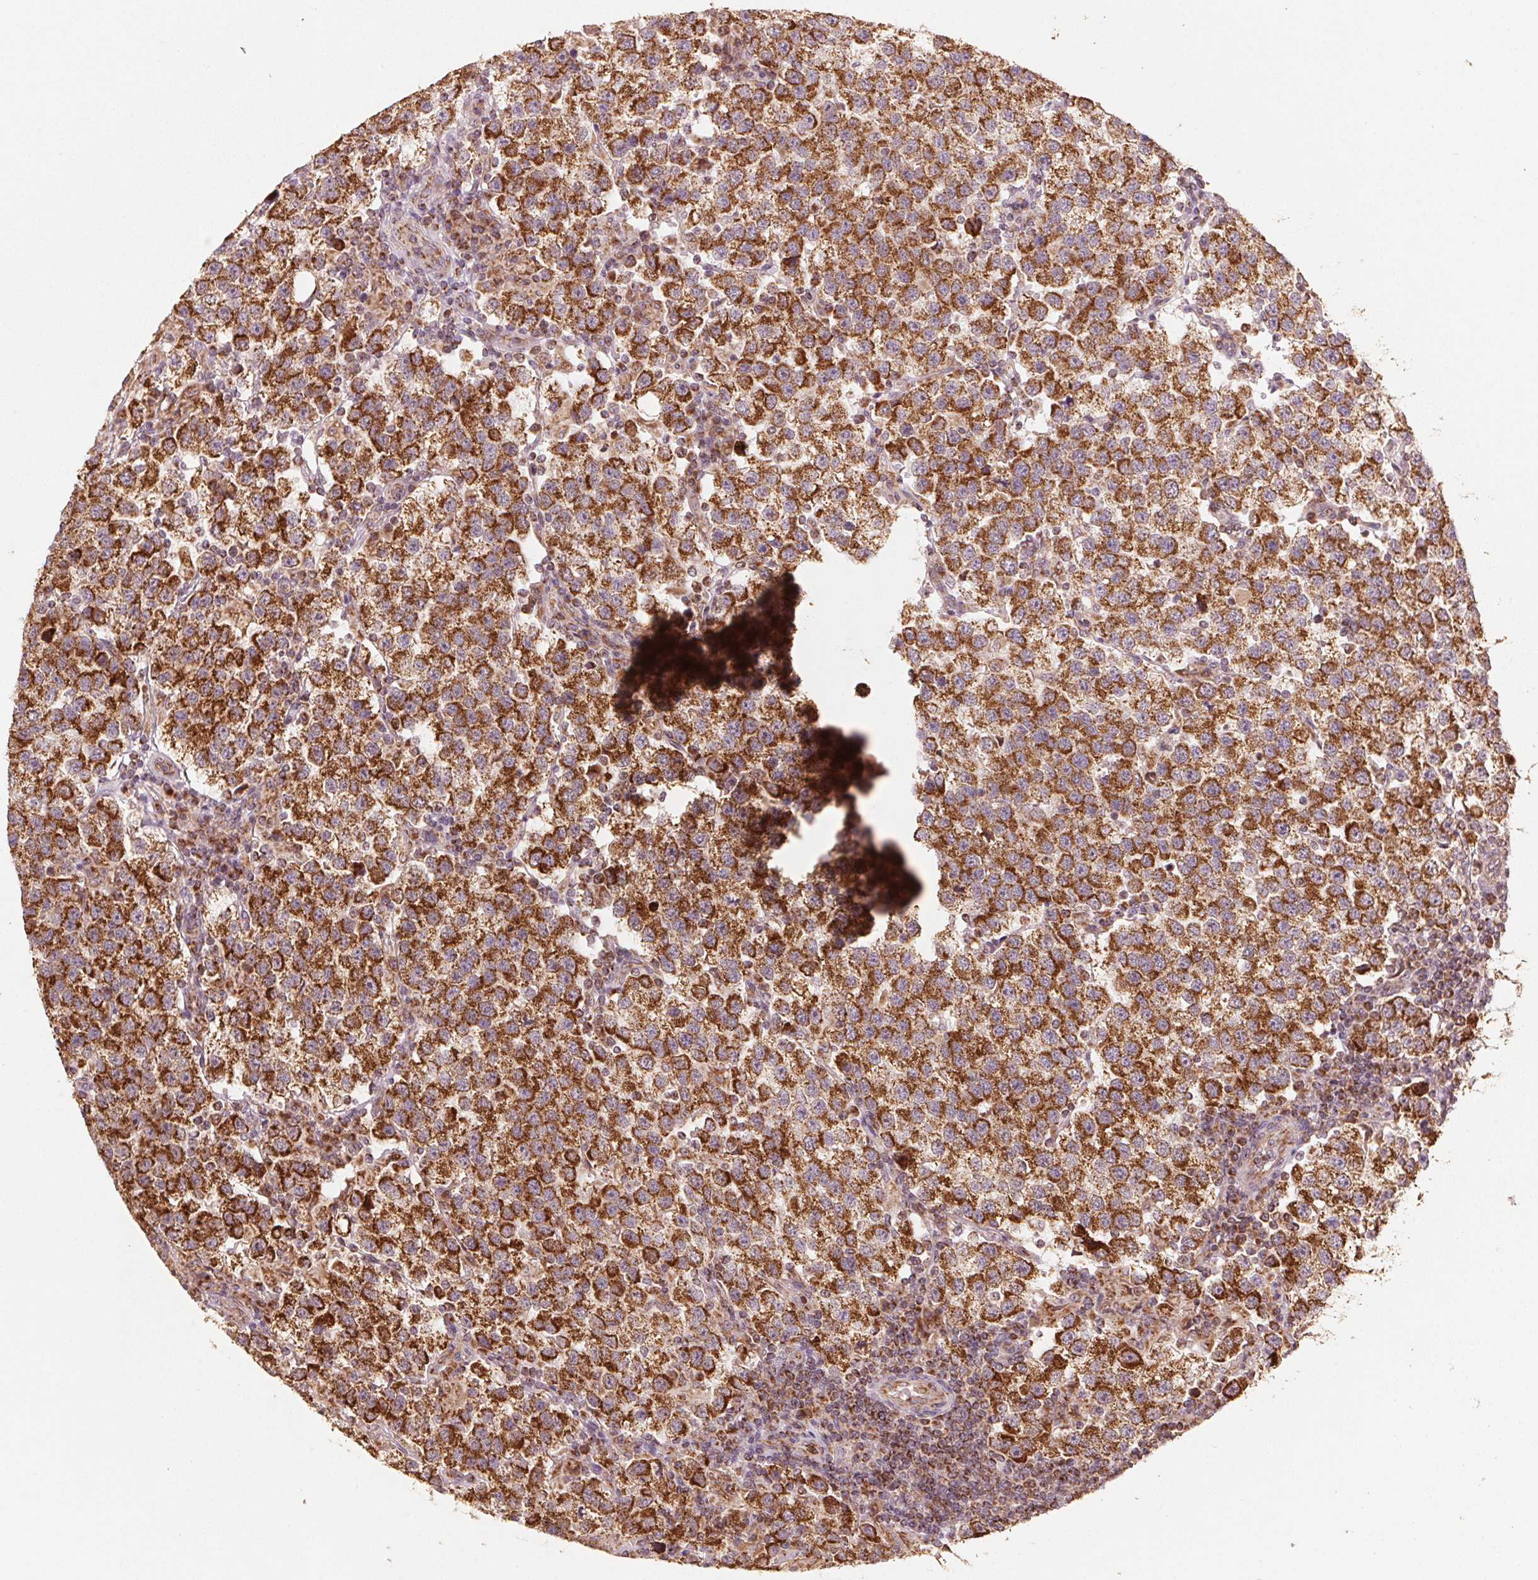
{"staining": {"intensity": "strong", "quantity": ">75%", "location": "cytoplasmic/membranous"}, "tissue": "testis cancer", "cell_type": "Tumor cells", "image_type": "cancer", "snomed": [{"axis": "morphology", "description": "Seminoma, NOS"}, {"axis": "topography", "description": "Testis"}], "caption": "The micrograph shows a brown stain indicating the presence of a protein in the cytoplasmic/membranous of tumor cells in testis cancer. The protein of interest is shown in brown color, while the nuclei are stained blue.", "gene": "TOMM70", "patient": {"sex": "male", "age": 37}}